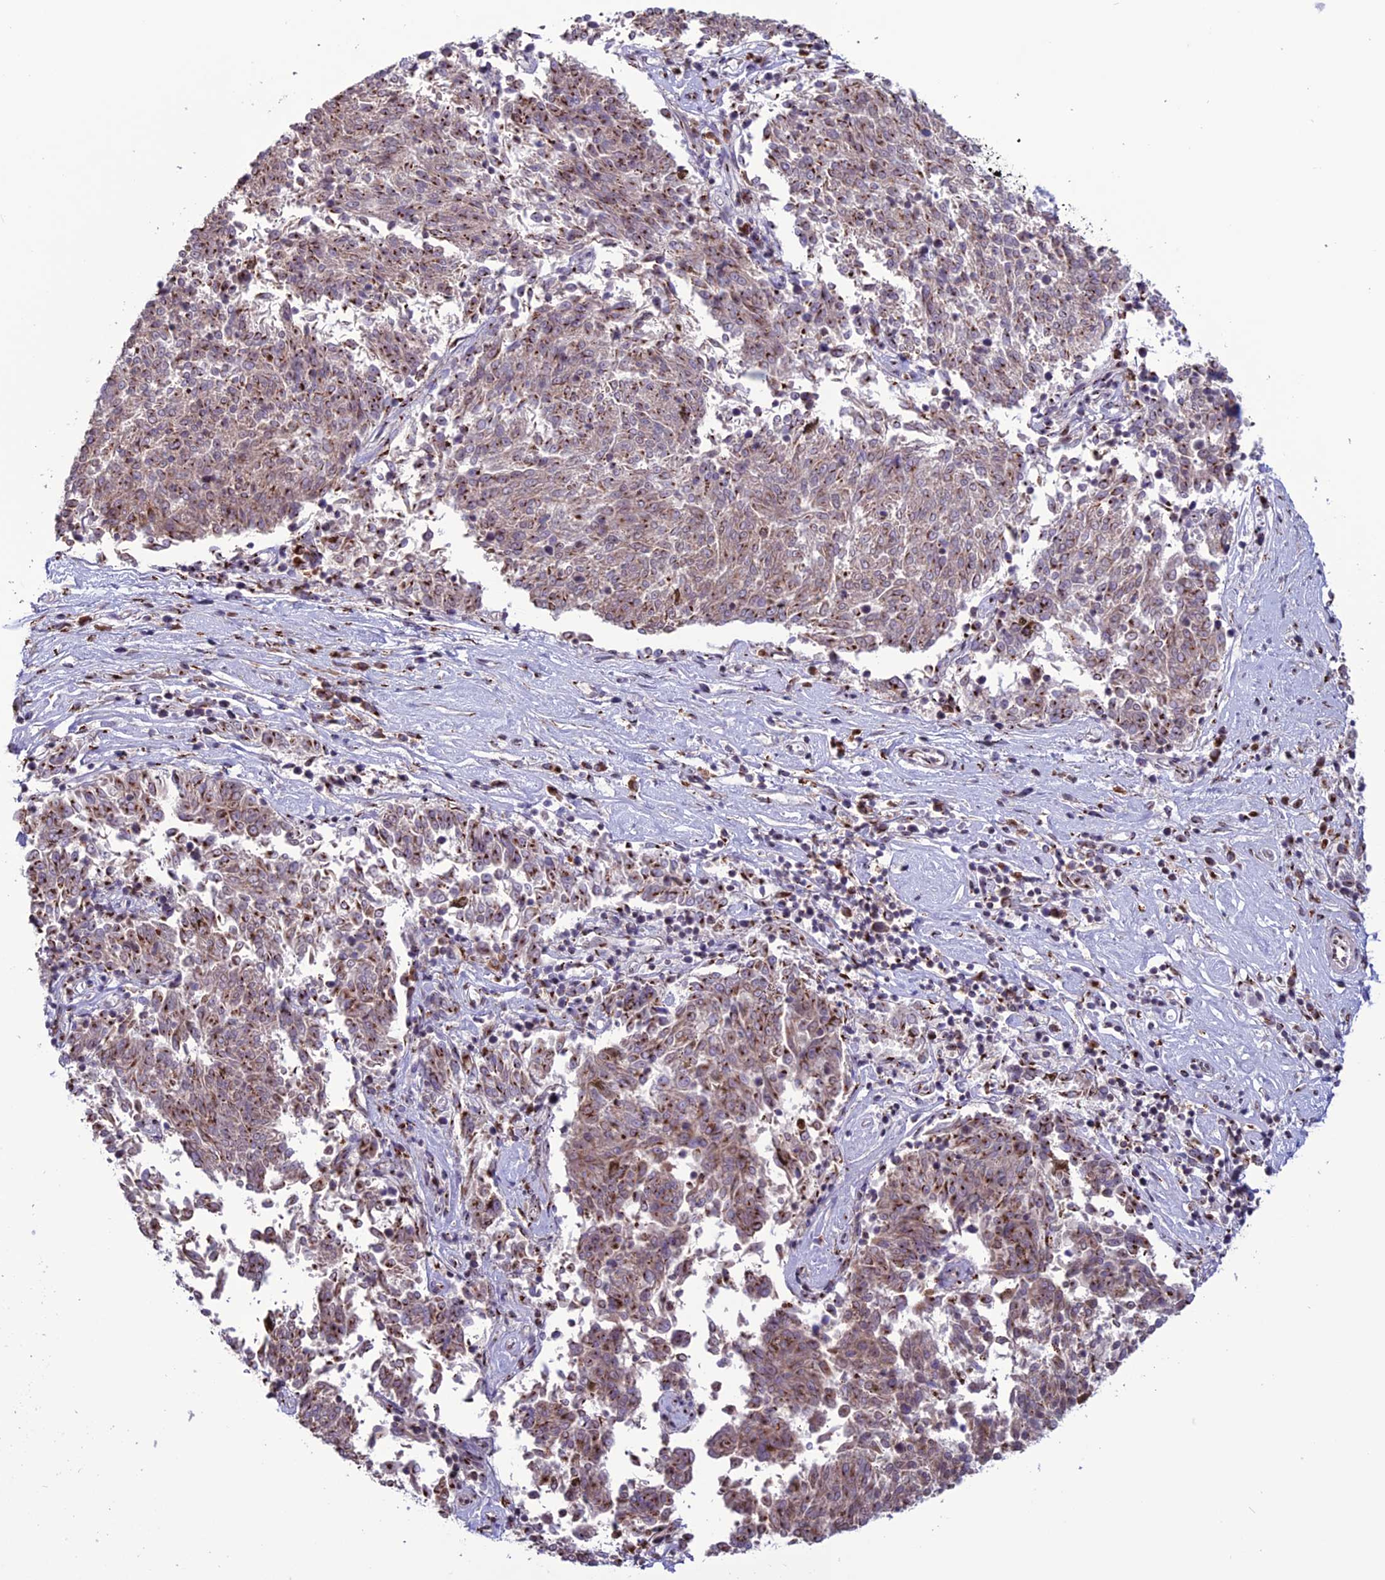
{"staining": {"intensity": "moderate", "quantity": ">75%", "location": "cytoplasmic/membranous"}, "tissue": "melanoma", "cell_type": "Tumor cells", "image_type": "cancer", "snomed": [{"axis": "morphology", "description": "Malignant melanoma, NOS"}, {"axis": "topography", "description": "Skin"}], "caption": "Approximately >75% of tumor cells in human melanoma exhibit moderate cytoplasmic/membranous protein staining as visualized by brown immunohistochemical staining.", "gene": "PLEKHA4", "patient": {"sex": "female", "age": 72}}